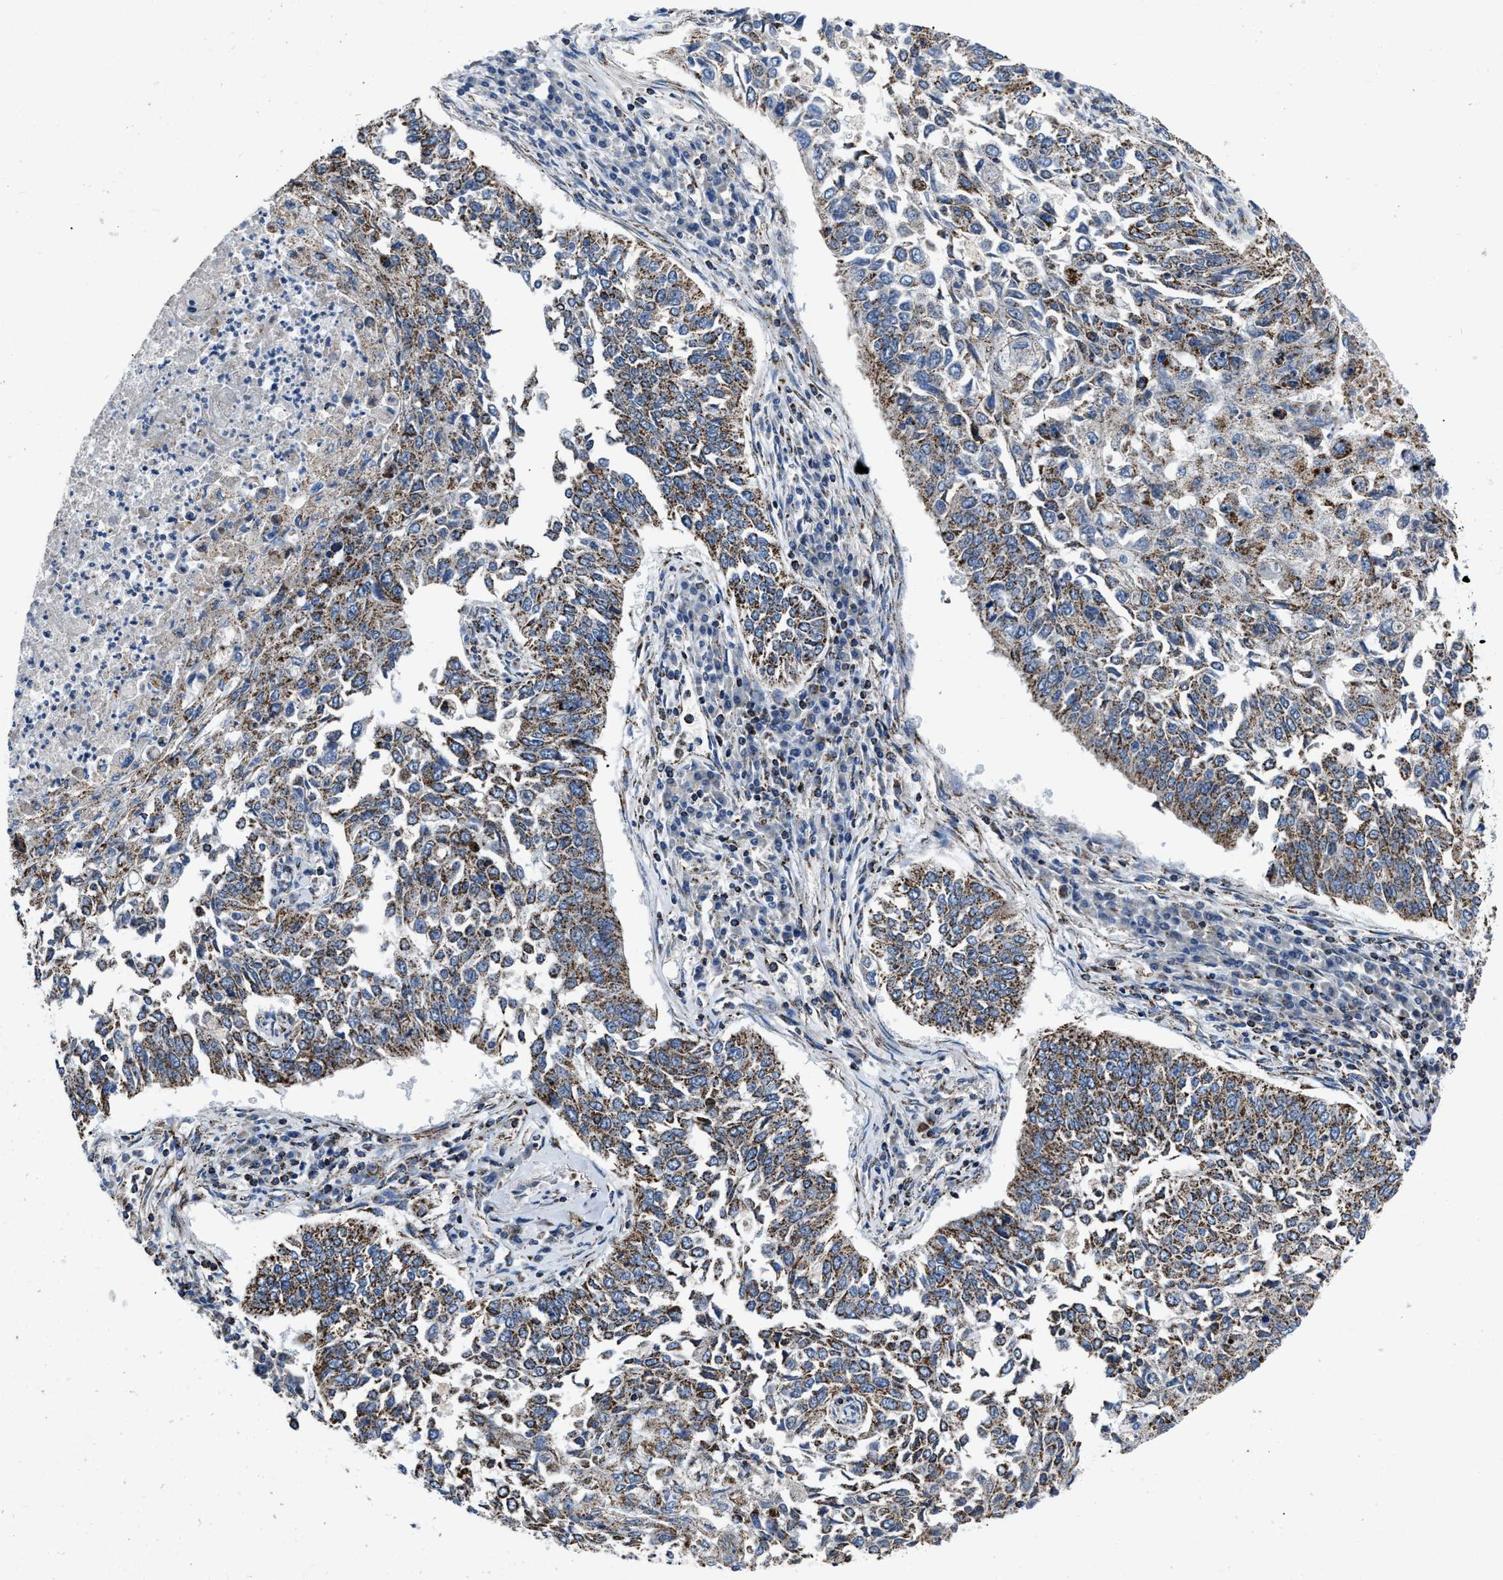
{"staining": {"intensity": "moderate", "quantity": ">75%", "location": "cytoplasmic/membranous"}, "tissue": "lung cancer", "cell_type": "Tumor cells", "image_type": "cancer", "snomed": [{"axis": "morphology", "description": "Normal tissue, NOS"}, {"axis": "morphology", "description": "Squamous cell carcinoma, NOS"}, {"axis": "topography", "description": "Cartilage tissue"}, {"axis": "topography", "description": "Bronchus"}, {"axis": "topography", "description": "Lung"}], "caption": "A histopathology image of human lung squamous cell carcinoma stained for a protein shows moderate cytoplasmic/membranous brown staining in tumor cells.", "gene": "NSD3", "patient": {"sex": "female", "age": 49}}